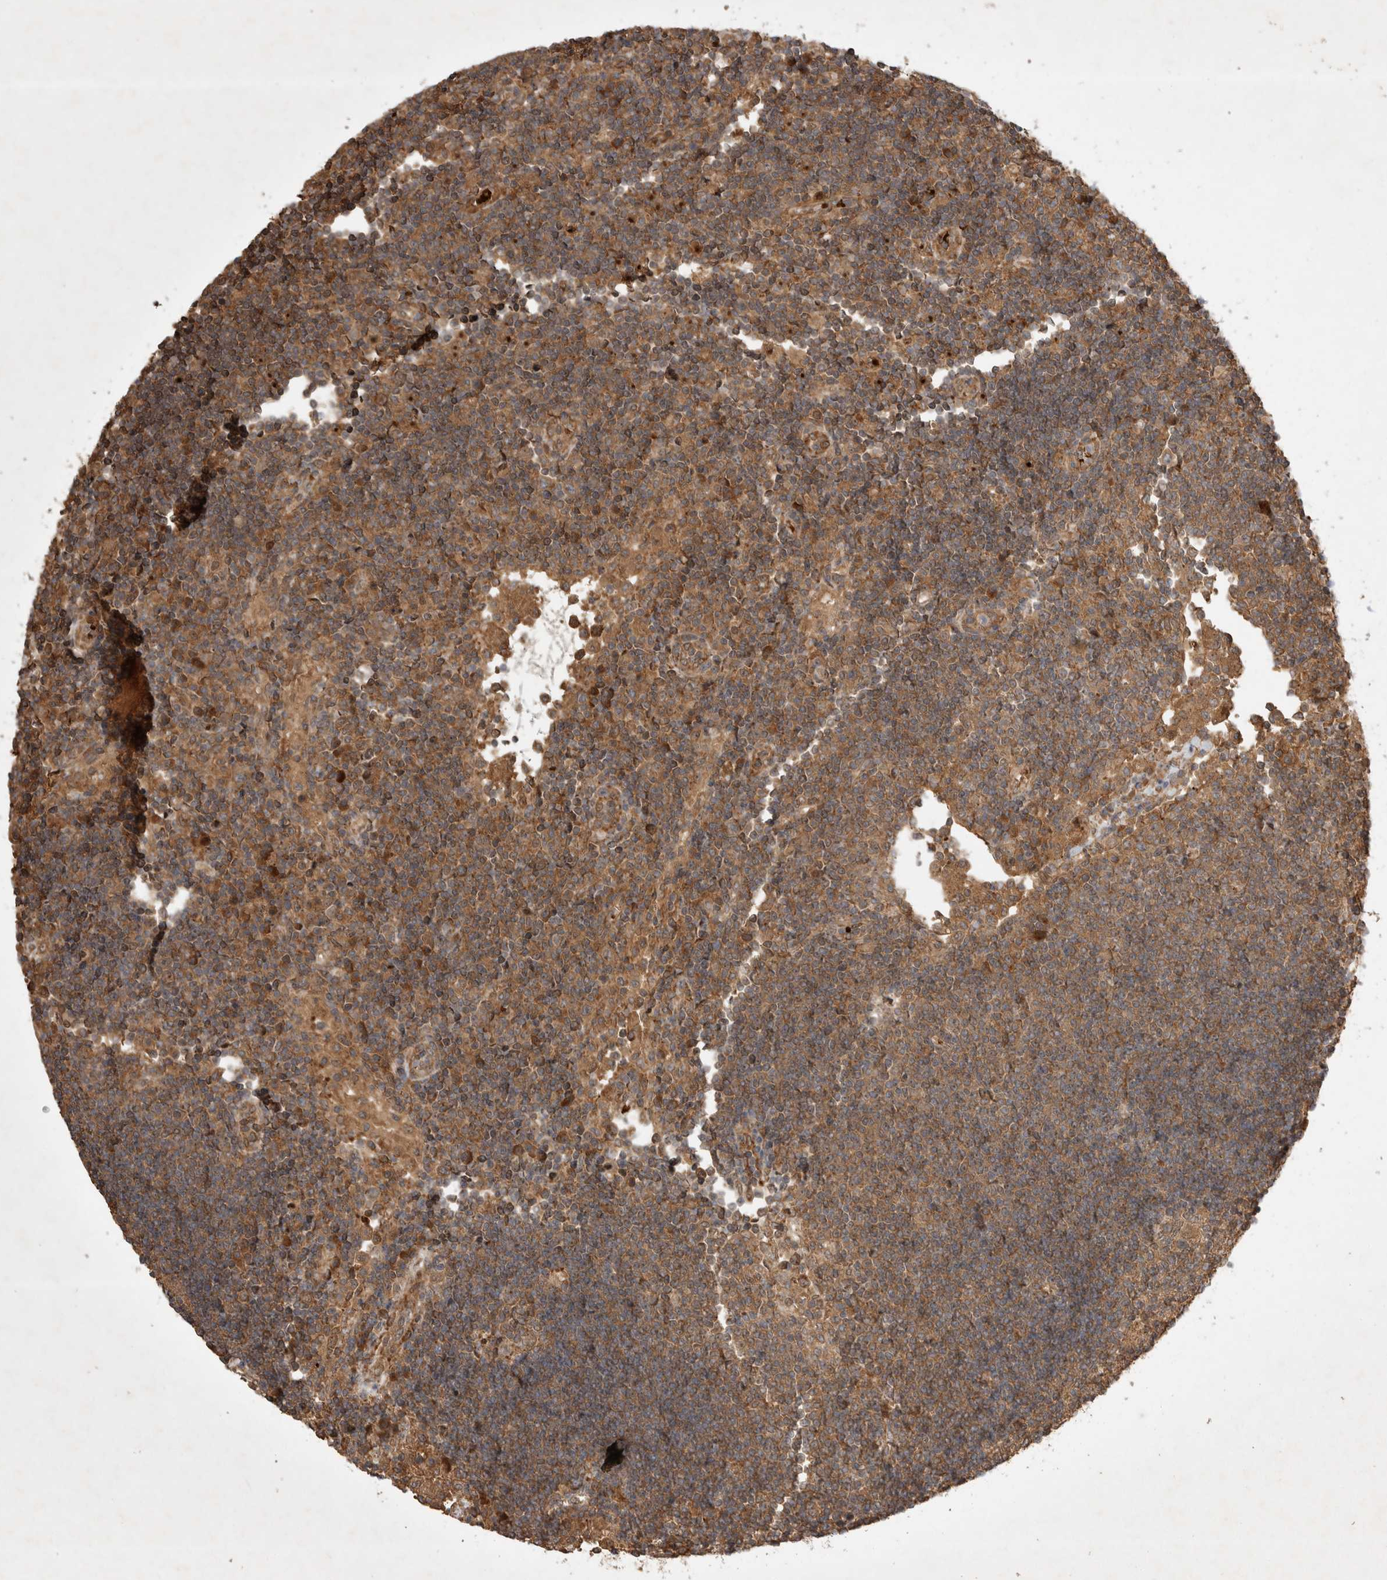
{"staining": {"intensity": "moderate", "quantity": "25%-75%", "location": "cytoplasmic/membranous"}, "tissue": "lymph node", "cell_type": "Germinal center cells", "image_type": "normal", "snomed": [{"axis": "morphology", "description": "Normal tissue, NOS"}, {"axis": "topography", "description": "Lymph node"}], "caption": "Immunohistochemistry histopathology image of benign lymph node: human lymph node stained using immunohistochemistry (IHC) shows medium levels of moderate protein expression localized specifically in the cytoplasmic/membranous of germinal center cells, appearing as a cytoplasmic/membranous brown color.", "gene": "FAM221A", "patient": {"sex": "female", "age": 53}}